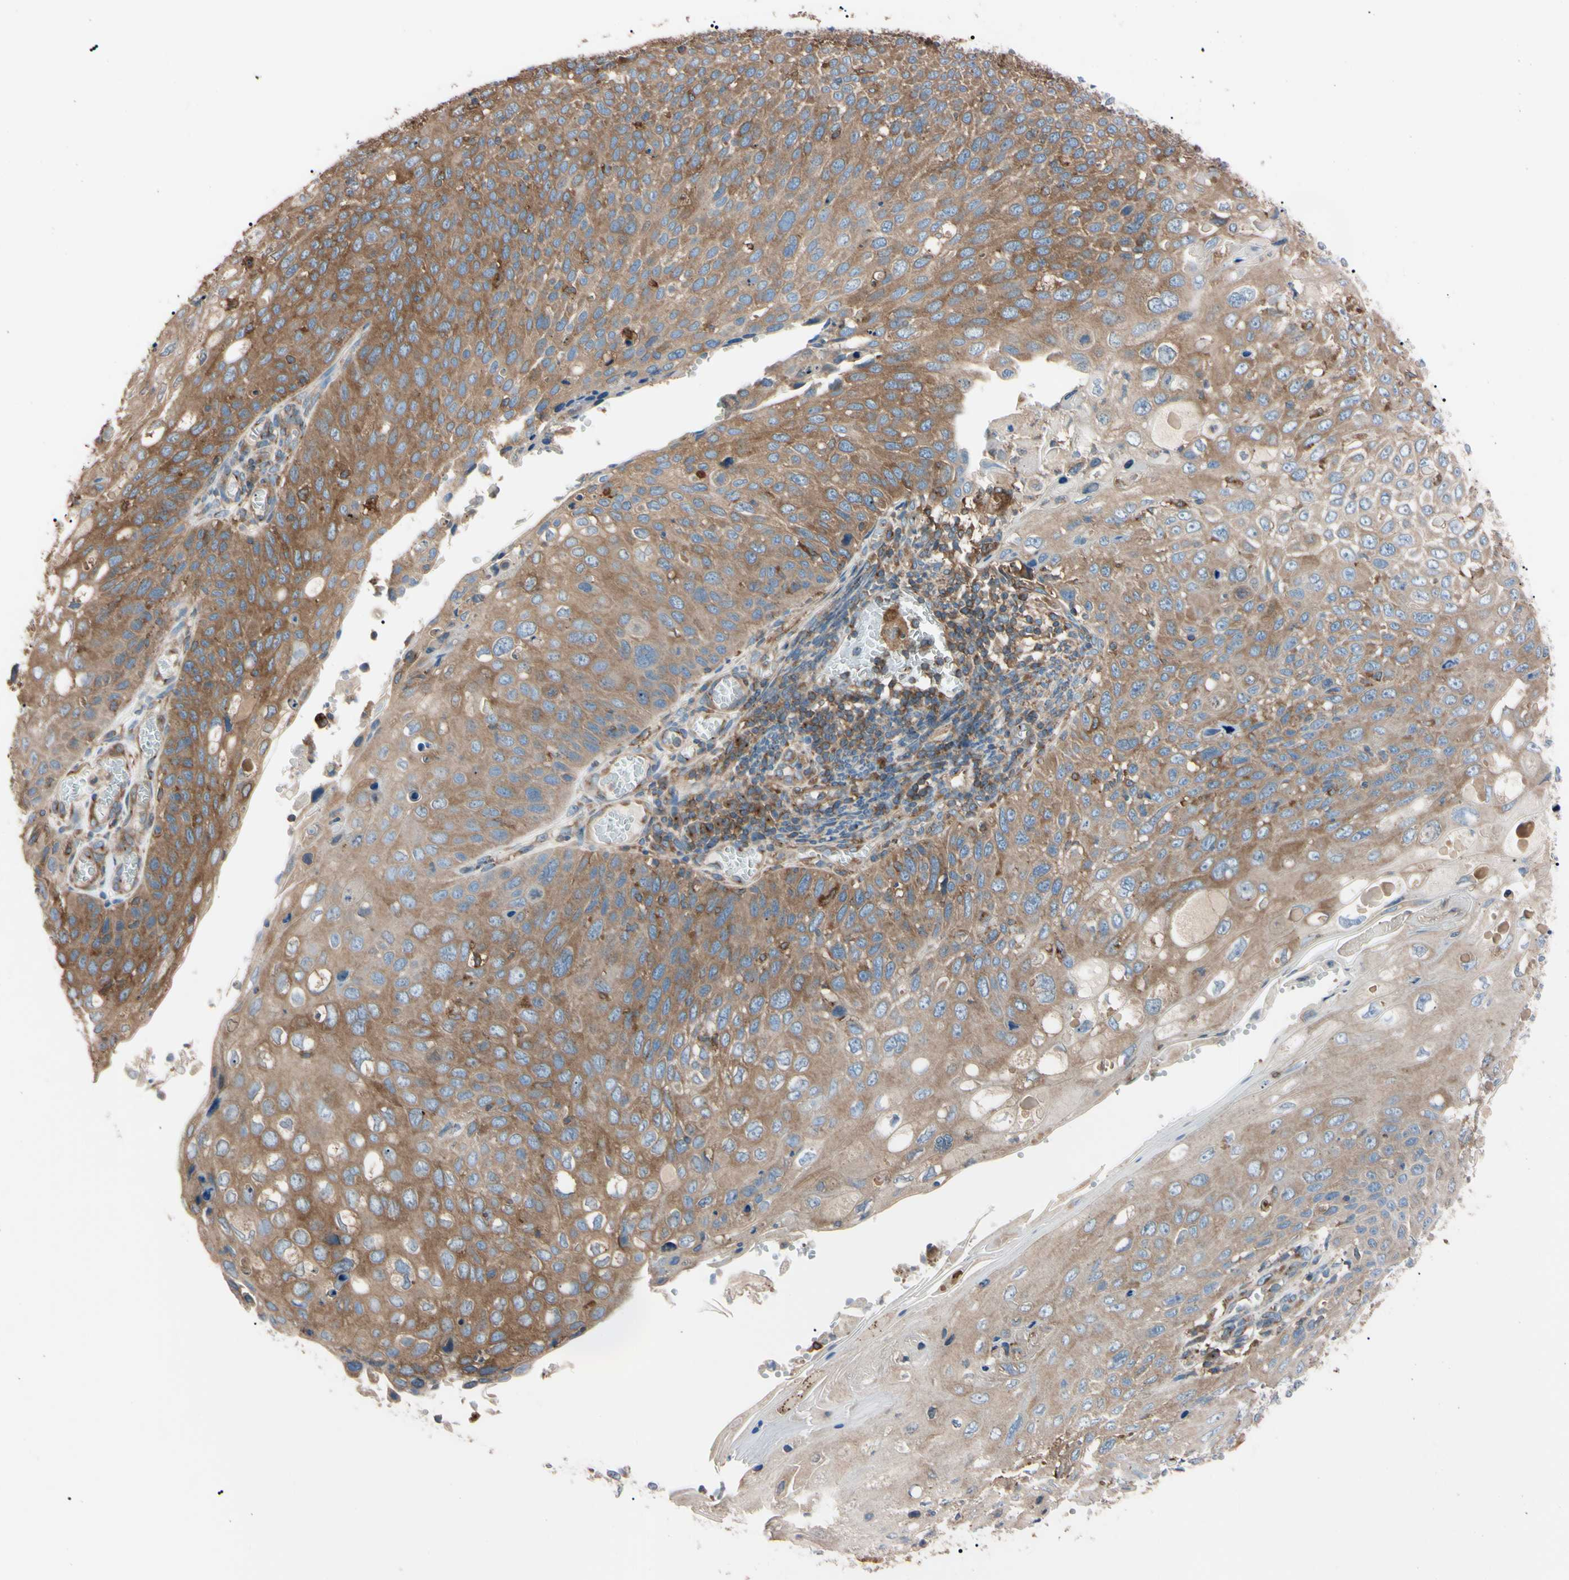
{"staining": {"intensity": "moderate", "quantity": ">75%", "location": "cytoplasmic/membranous"}, "tissue": "cervical cancer", "cell_type": "Tumor cells", "image_type": "cancer", "snomed": [{"axis": "morphology", "description": "Squamous cell carcinoma, NOS"}, {"axis": "topography", "description": "Cervix"}], "caption": "This is a micrograph of immunohistochemistry (IHC) staining of cervical cancer (squamous cell carcinoma), which shows moderate positivity in the cytoplasmic/membranous of tumor cells.", "gene": "PRKACA", "patient": {"sex": "female", "age": 70}}